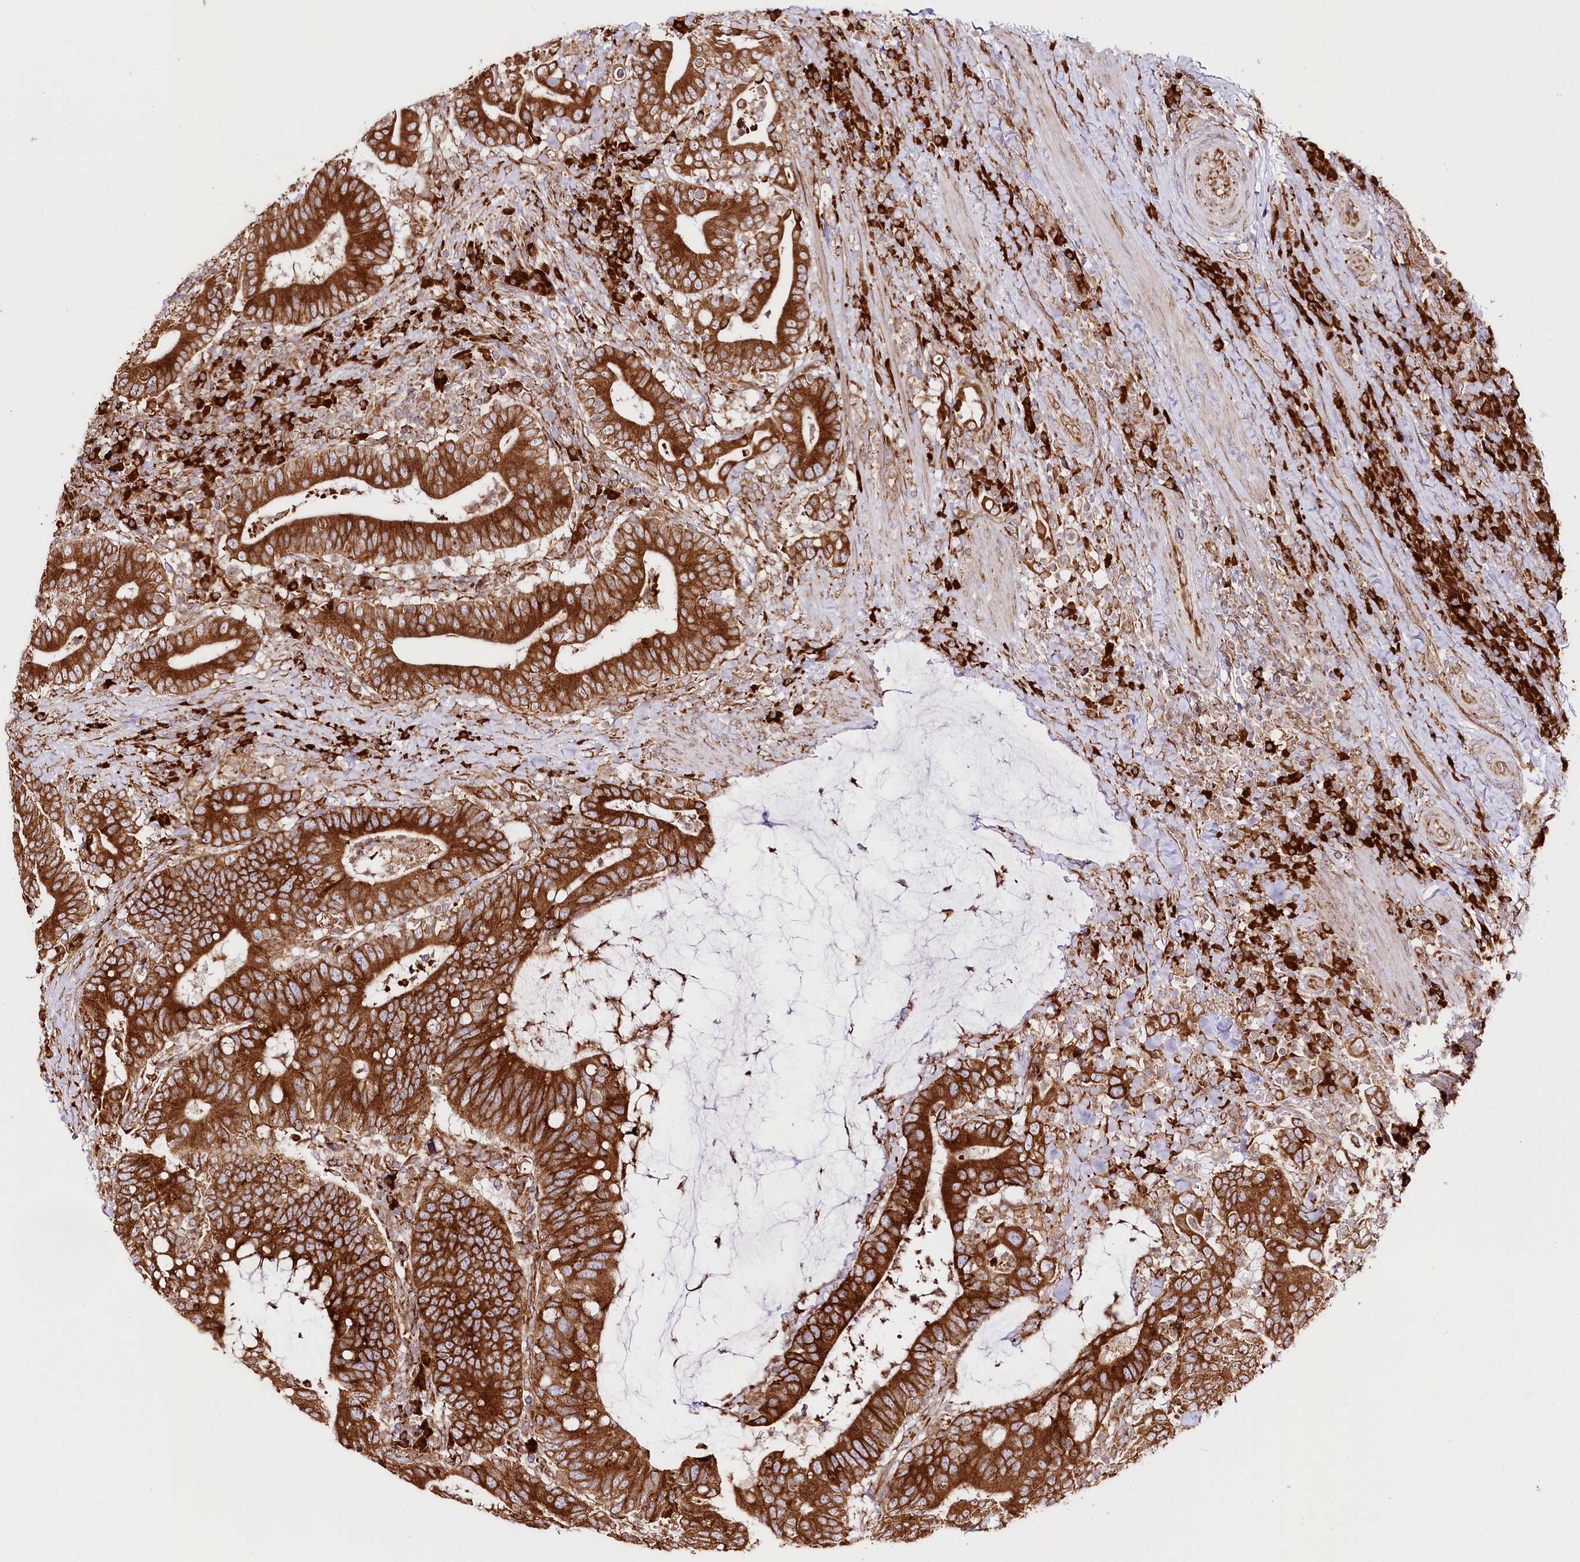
{"staining": {"intensity": "strong", "quantity": ">75%", "location": "cytoplasmic/membranous"}, "tissue": "colorectal cancer", "cell_type": "Tumor cells", "image_type": "cancer", "snomed": [{"axis": "morphology", "description": "Adenocarcinoma, NOS"}, {"axis": "topography", "description": "Colon"}], "caption": "An immunohistochemistry image of neoplastic tissue is shown. Protein staining in brown shows strong cytoplasmic/membranous positivity in colorectal cancer within tumor cells.", "gene": "CNPY2", "patient": {"sex": "female", "age": 66}}